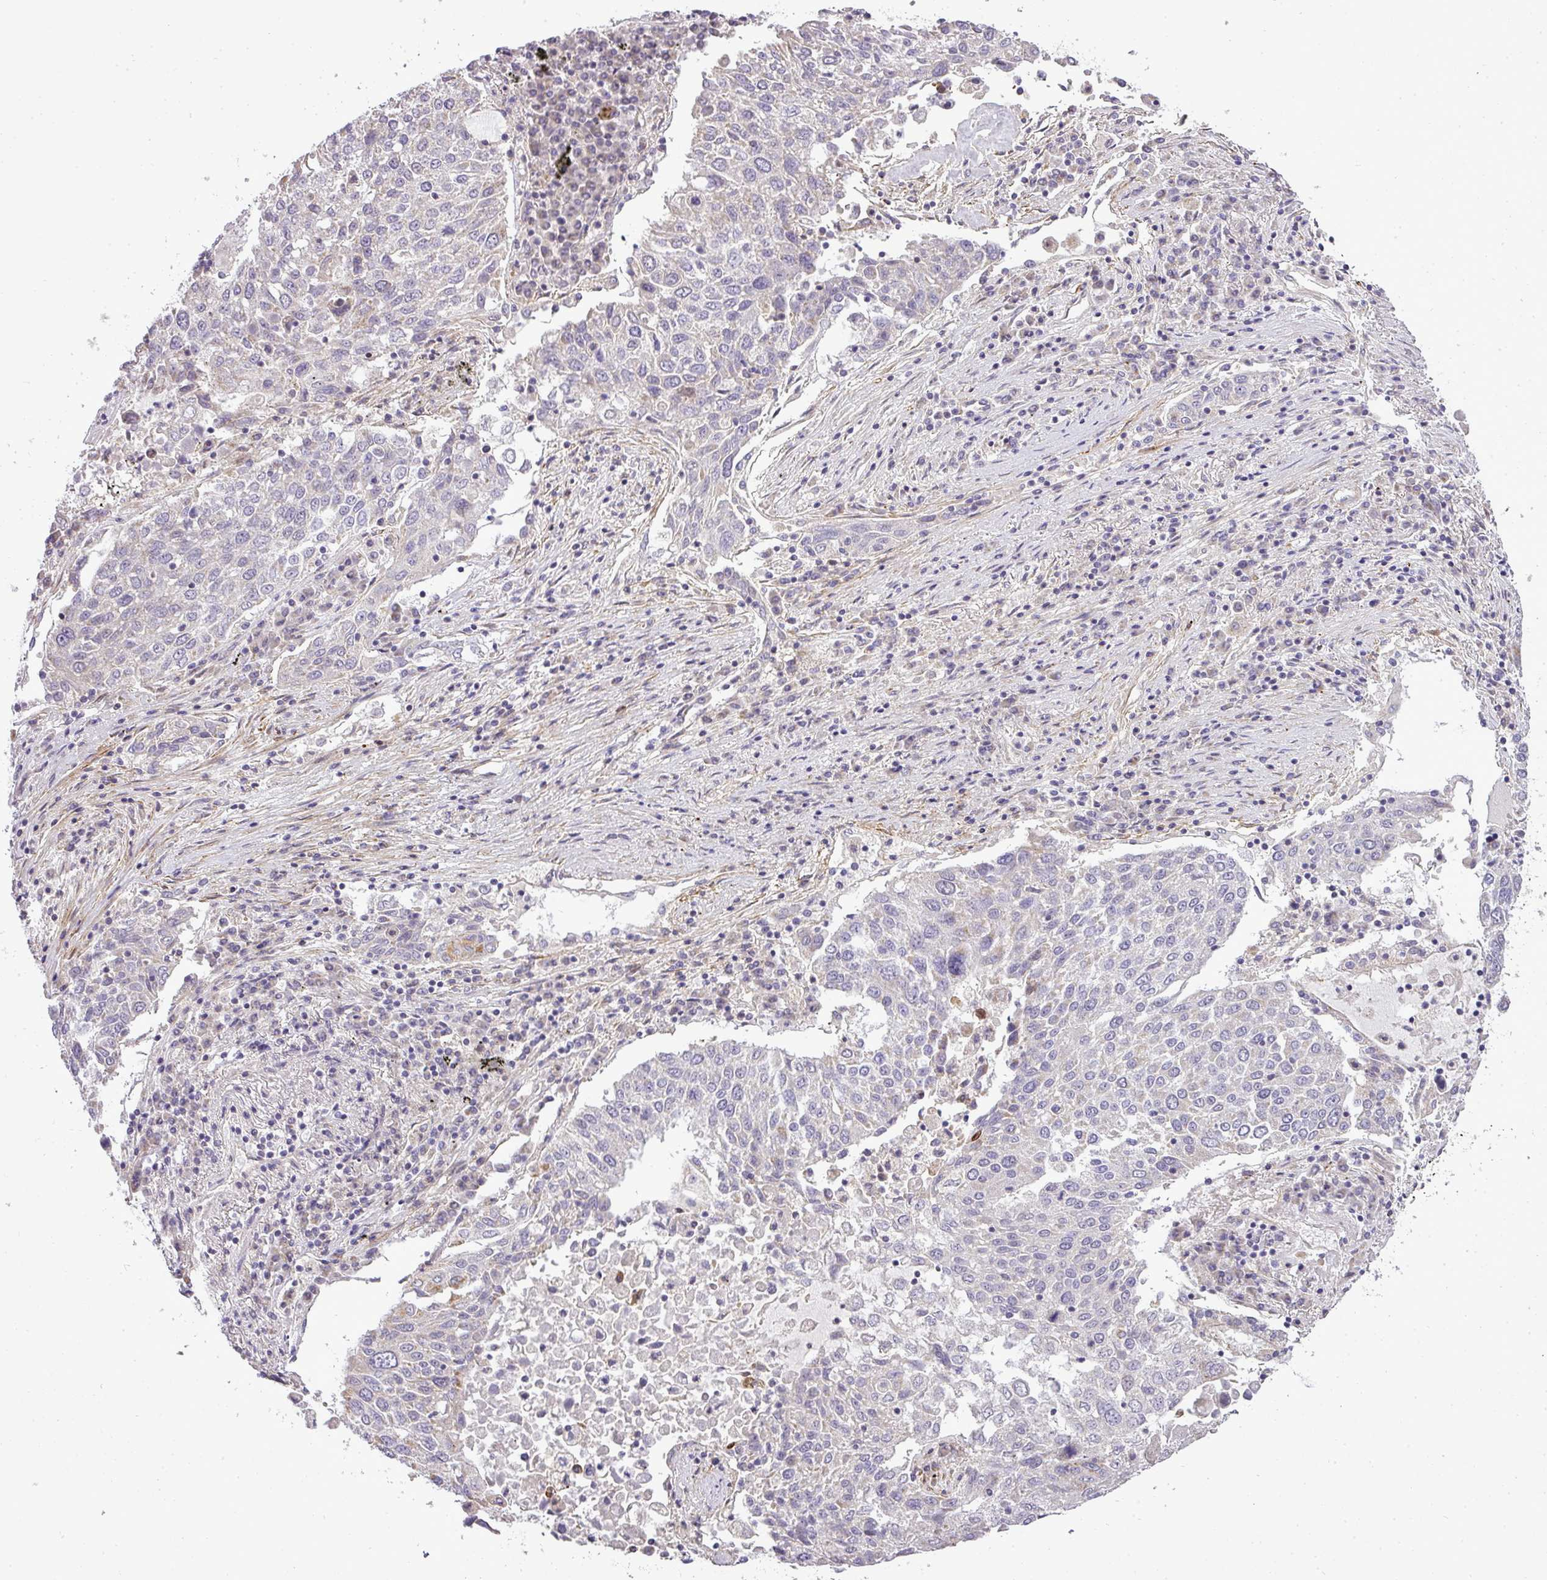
{"staining": {"intensity": "negative", "quantity": "none", "location": "none"}, "tissue": "lung cancer", "cell_type": "Tumor cells", "image_type": "cancer", "snomed": [{"axis": "morphology", "description": "Squamous cell carcinoma, NOS"}, {"axis": "topography", "description": "Lung"}], "caption": "Tumor cells are negative for brown protein staining in lung cancer. (DAB (3,3'-diaminobenzidine) immunohistochemistry (IHC), high magnification).", "gene": "ZDHHC1", "patient": {"sex": "male", "age": 65}}